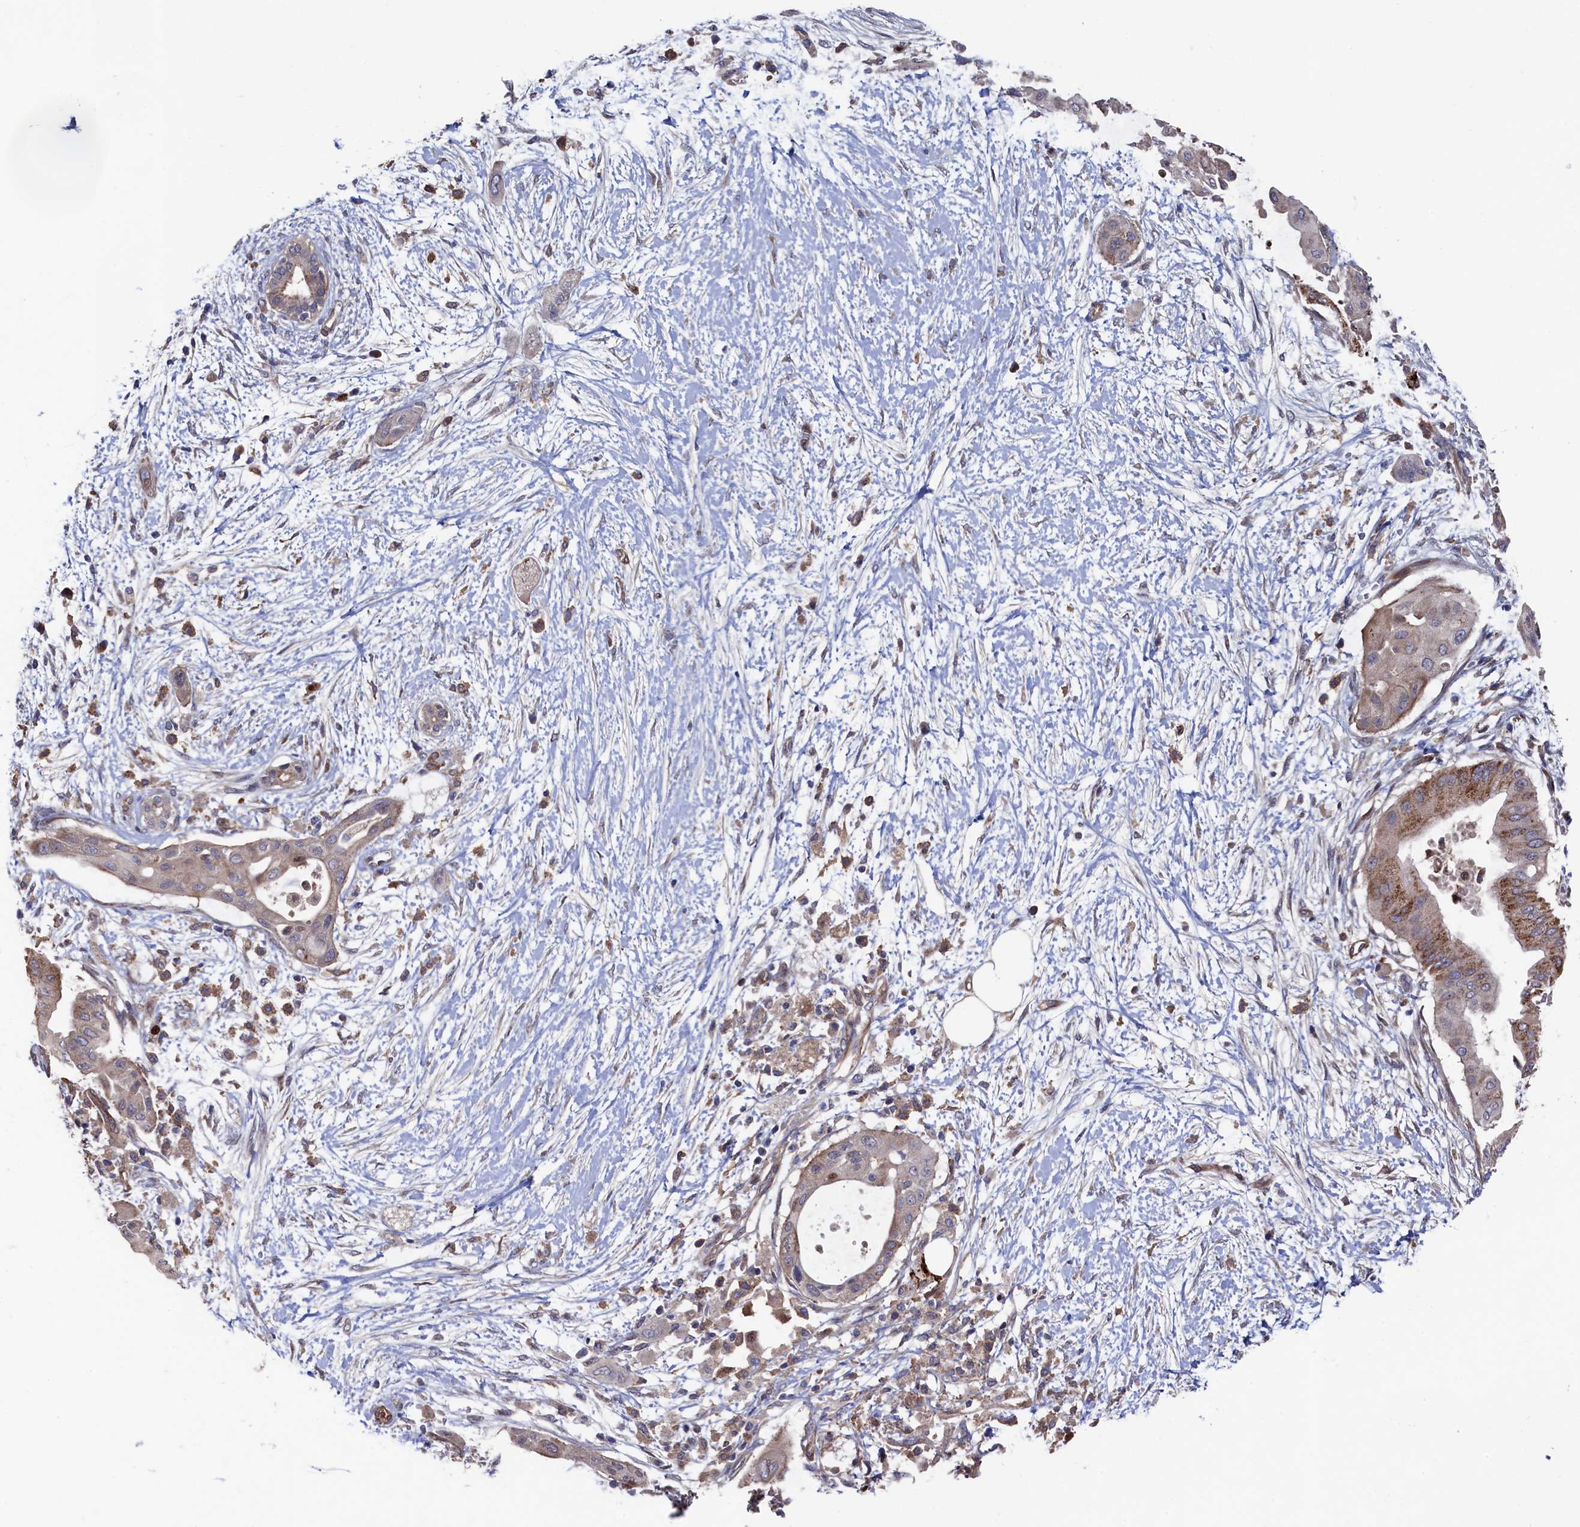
{"staining": {"intensity": "moderate", "quantity": "25%-75%", "location": "cytoplasmic/membranous"}, "tissue": "pancreatic cancer", "cell_type": "Tumor cells", "image_type": "cancer", "snomed": [{"axis": "morphology", "description": "Adenocarcinoma, NOS"}, {"axis": "topography", "description": "Pancreas"}], "caption": "Brown immunohistochemical staining in pancreatic cancer (adenocarcinoma) displays moderate cytoplasmic/membranous staining in about 25%-75% of tumor cells.", "gene": "ZNF891", "patient": {"sex": "male", "age": 68}}